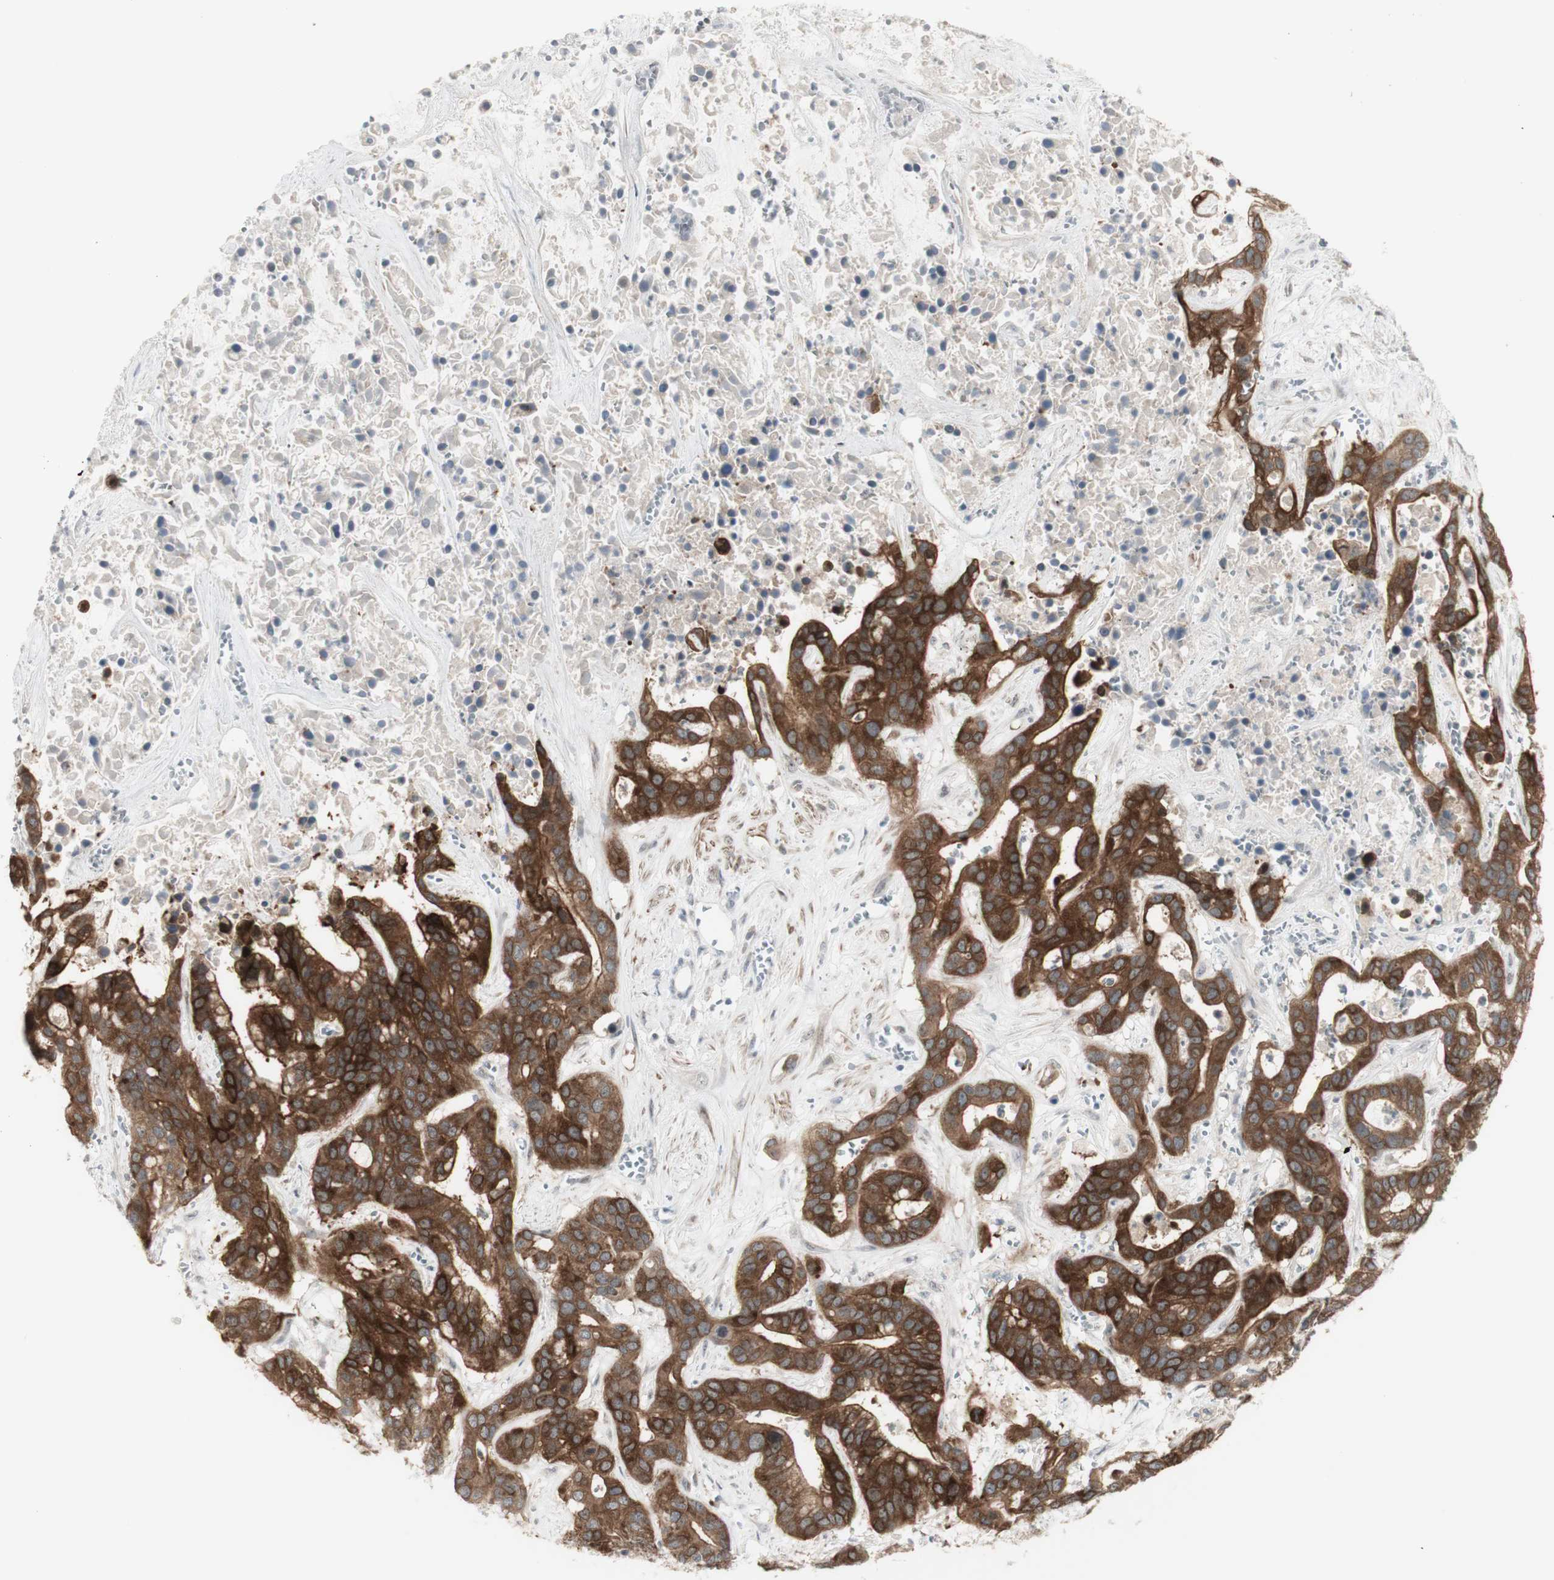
{"staining": {"intensity": "strong", "quantity": ">75%", "location": "cytoplasmic/membranous"}, "tissue": "liver cancer", "cell_type": "Tumor cells", "image_type": "cancer", "snomed": [{"axis": "morphology", "description": "Cholangiocarcinoma"}, {"axis": "topography", "description": "Liver"}], "caption": "Approximately >75% of tumor cells in liver cholangiocarcinoma demonstrate strong cytoplasmic/membranous protein expression as visualized by brown immunohistochemical staining.", "gene": "C1orf116", "patient": {"sex": "female", "age": 65}}